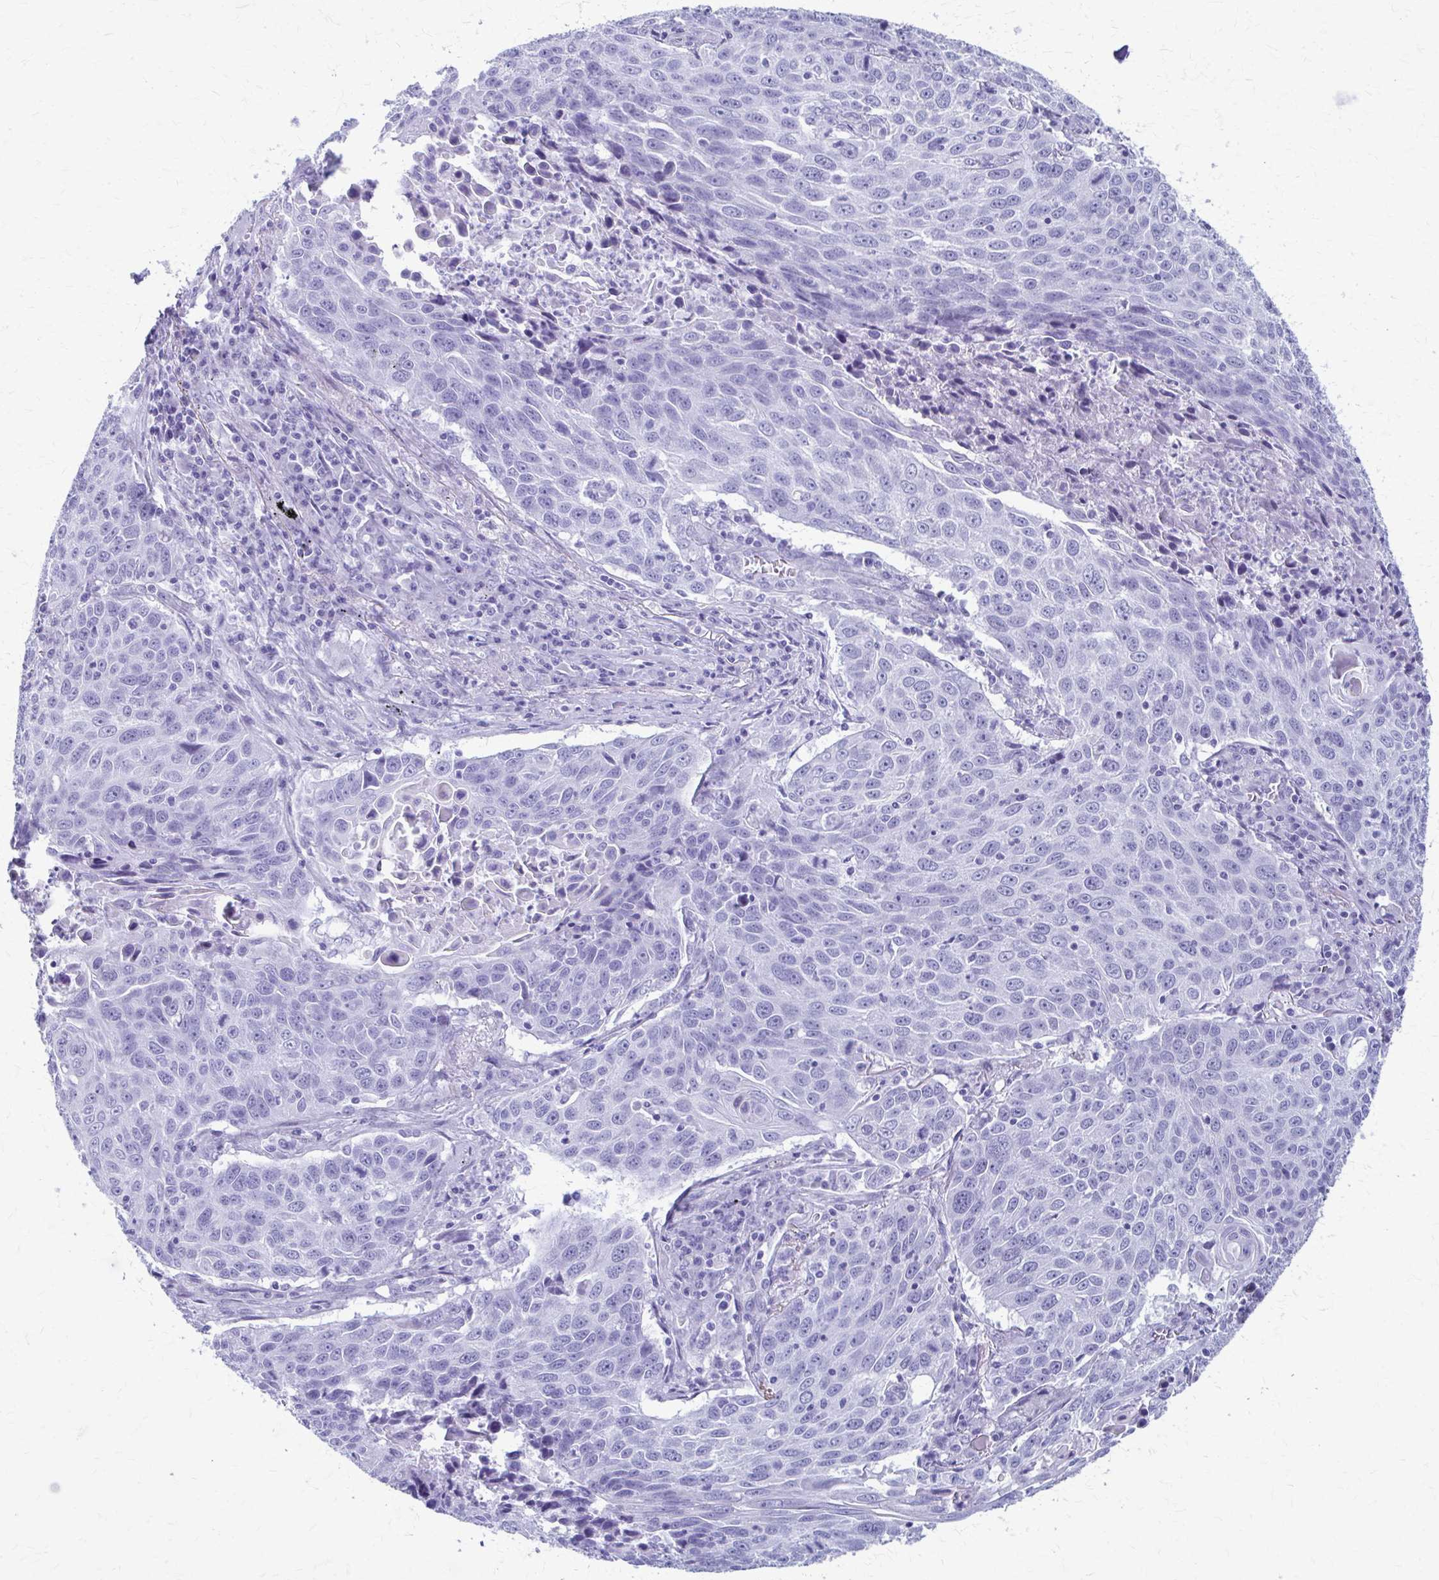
{"staining": {"intensity": "negative", "quantity": "none", "location": "none"}, "tissue": "lung cancer", "cell_type": "Tumor cells", "image_type": "cancer", "snomed": [{"axis": "morphology", "description": "Squamous cell carcinoma, NOS"}, {"axis": "topography", "description": "Lung"}], "caption": "Immunohistochemical staining of lung cancer (squamous cell carcinoma) reveals no significant expression in tumor cells.", "gene": "CELF5", "patient": {"sex": "male", "age": 78}}